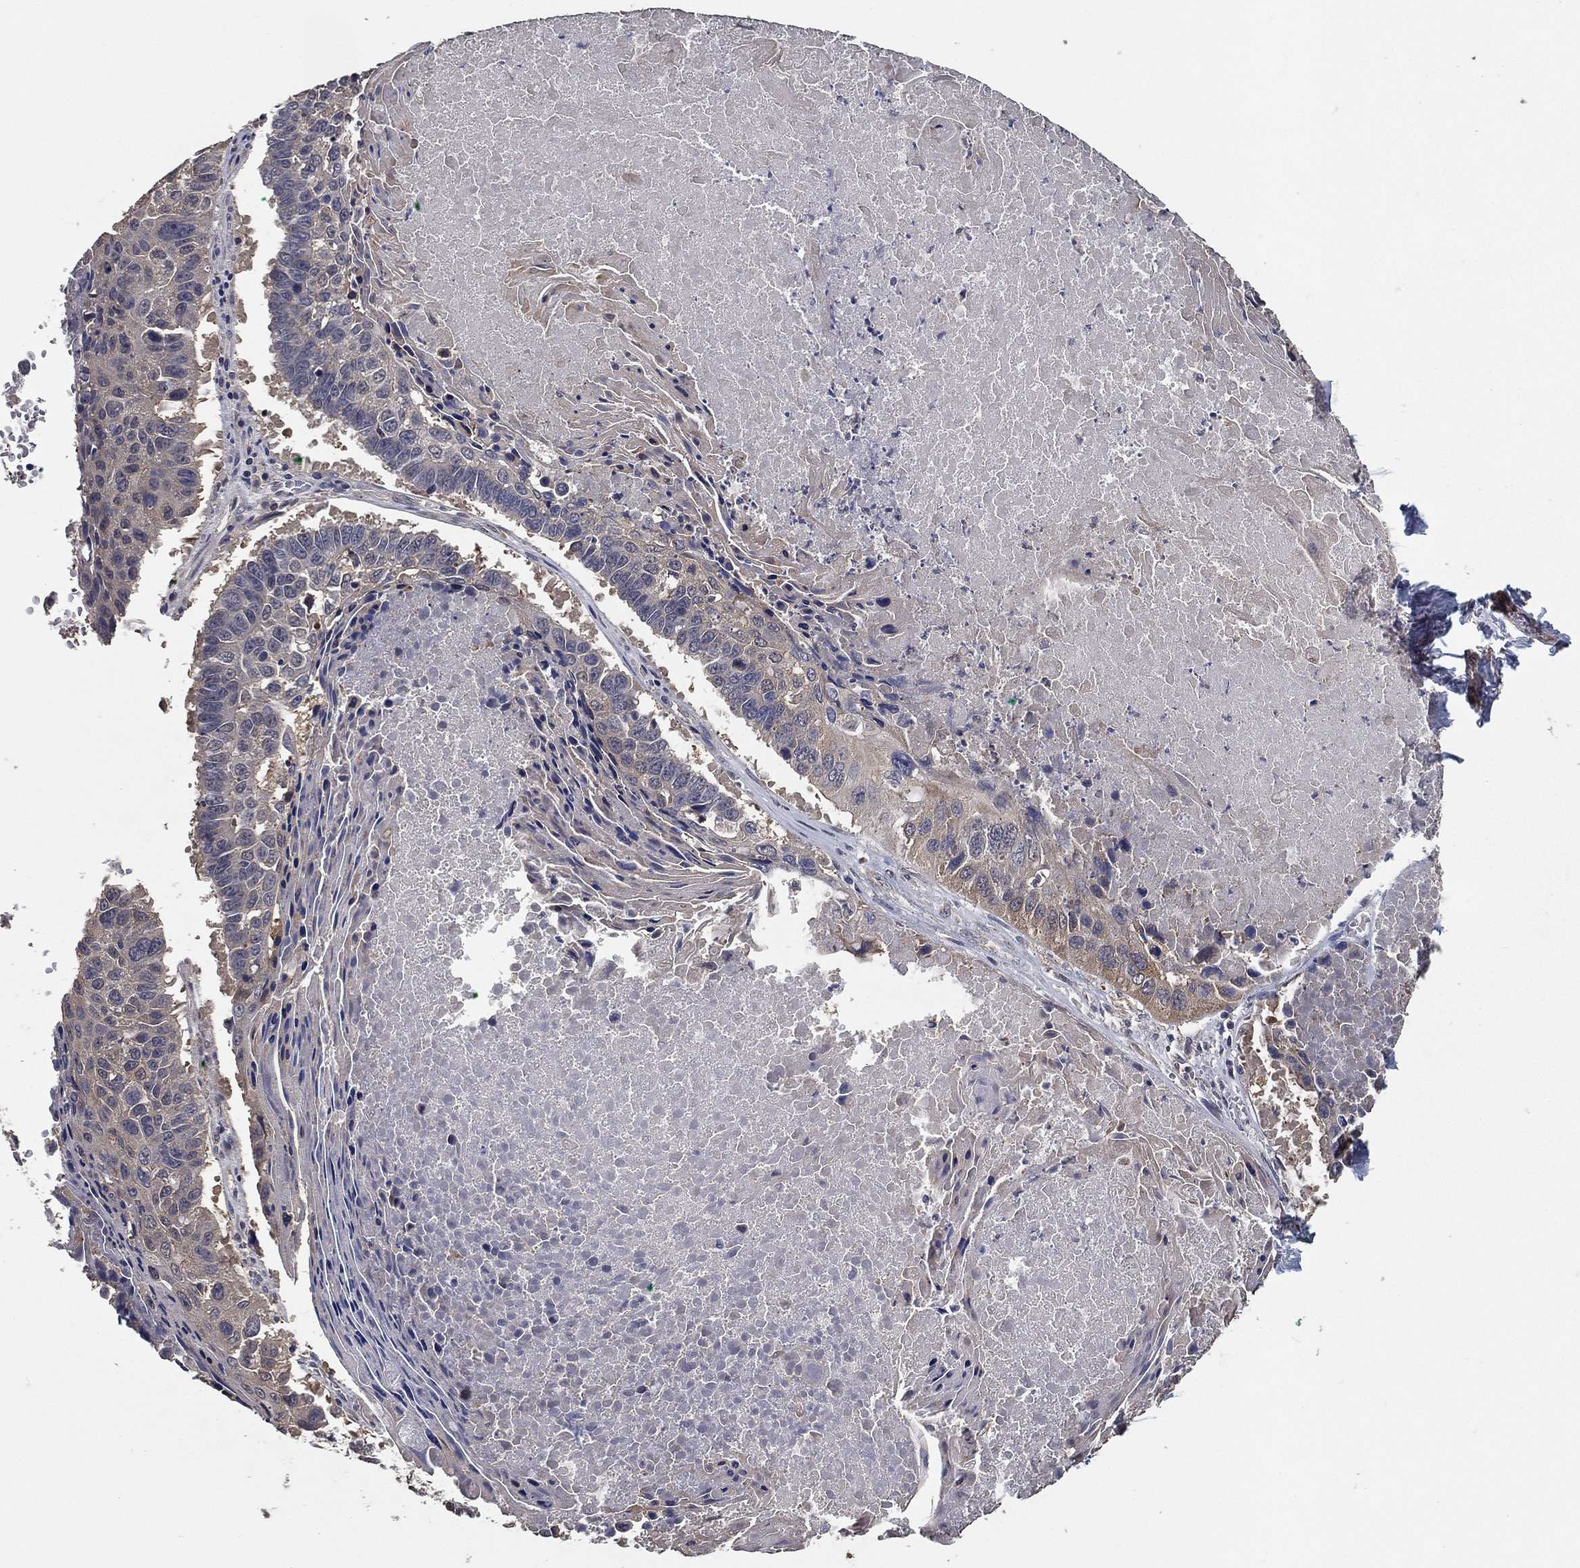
{"staining": {"intensity": "negative", "quantity": "none", "location": "none"}, "tissue": "lung cancer", "cell_type": "Tumor cells", "image_type": "cancer", "snomed": [{"axis": "morphology", "description": "Squamous cell carcinoma, NOS"}, {"axis": "topography", "description": "Lung"}], "caption": "High power microscopy photomicrograph of an immunohistochemistry image of squamous cell carcinoma (lung), revealing no significant positivity in tumor cells.", "gene": "PCNT", "patient": {"sex": "male", "age": 73}}